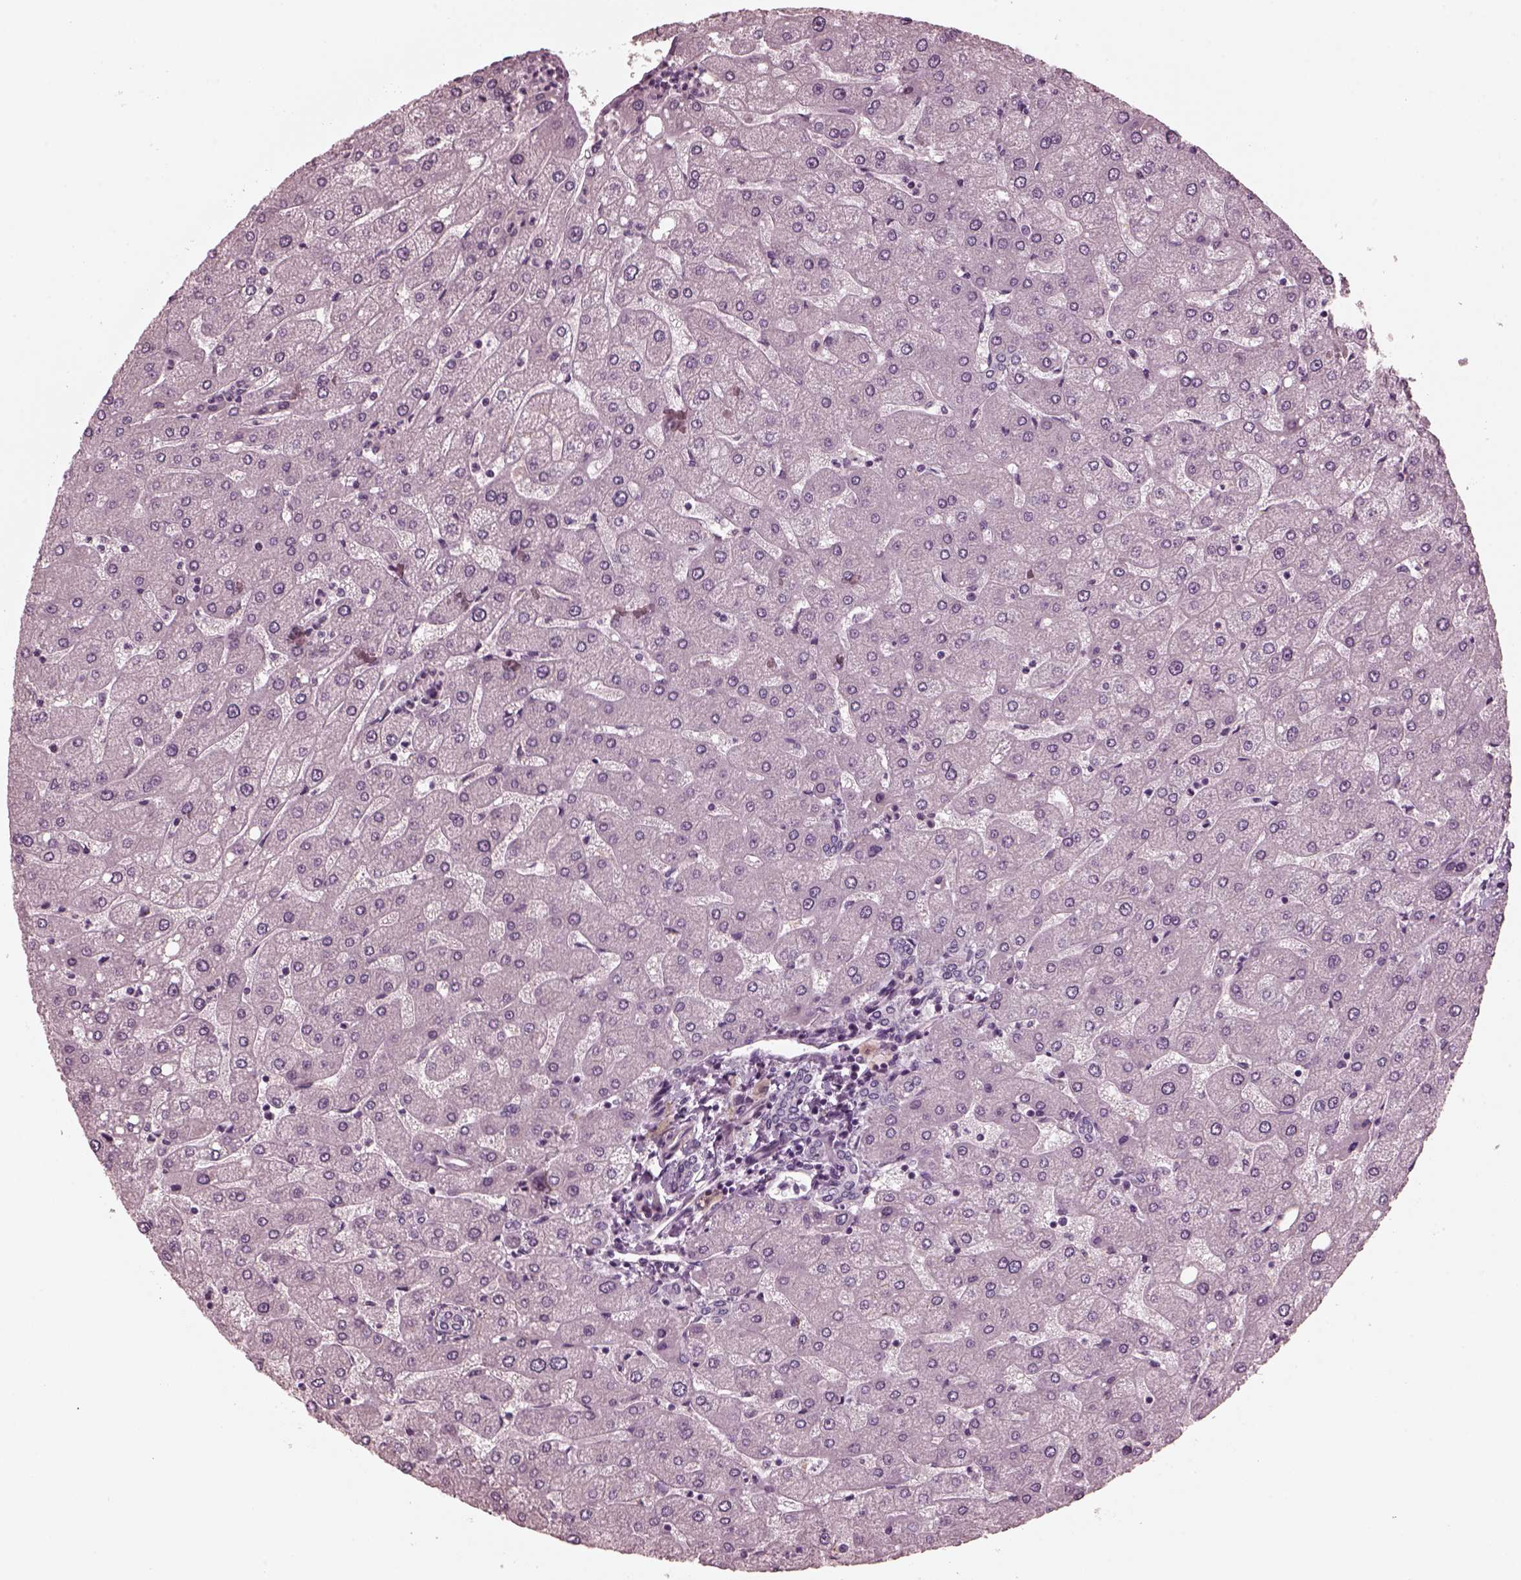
{"staining": {"intensity": "negative", "quantity": "none", "location": "none"}, "tissue": "liver", "cell_type": "Cholangiocytes", "image_type": "normal", "snomed": [{"axis": "morphology", "description": "Normal tissue, NOS"}, {"axis": "topography", "description": "Liver"}], "caption": "Immunohistochemistry of normal human liver displays no staining in cholangiocytes. Nuclei are stained in blue.", "gene": "KIF6", "patient": {"sex": "male", "age": 67}}